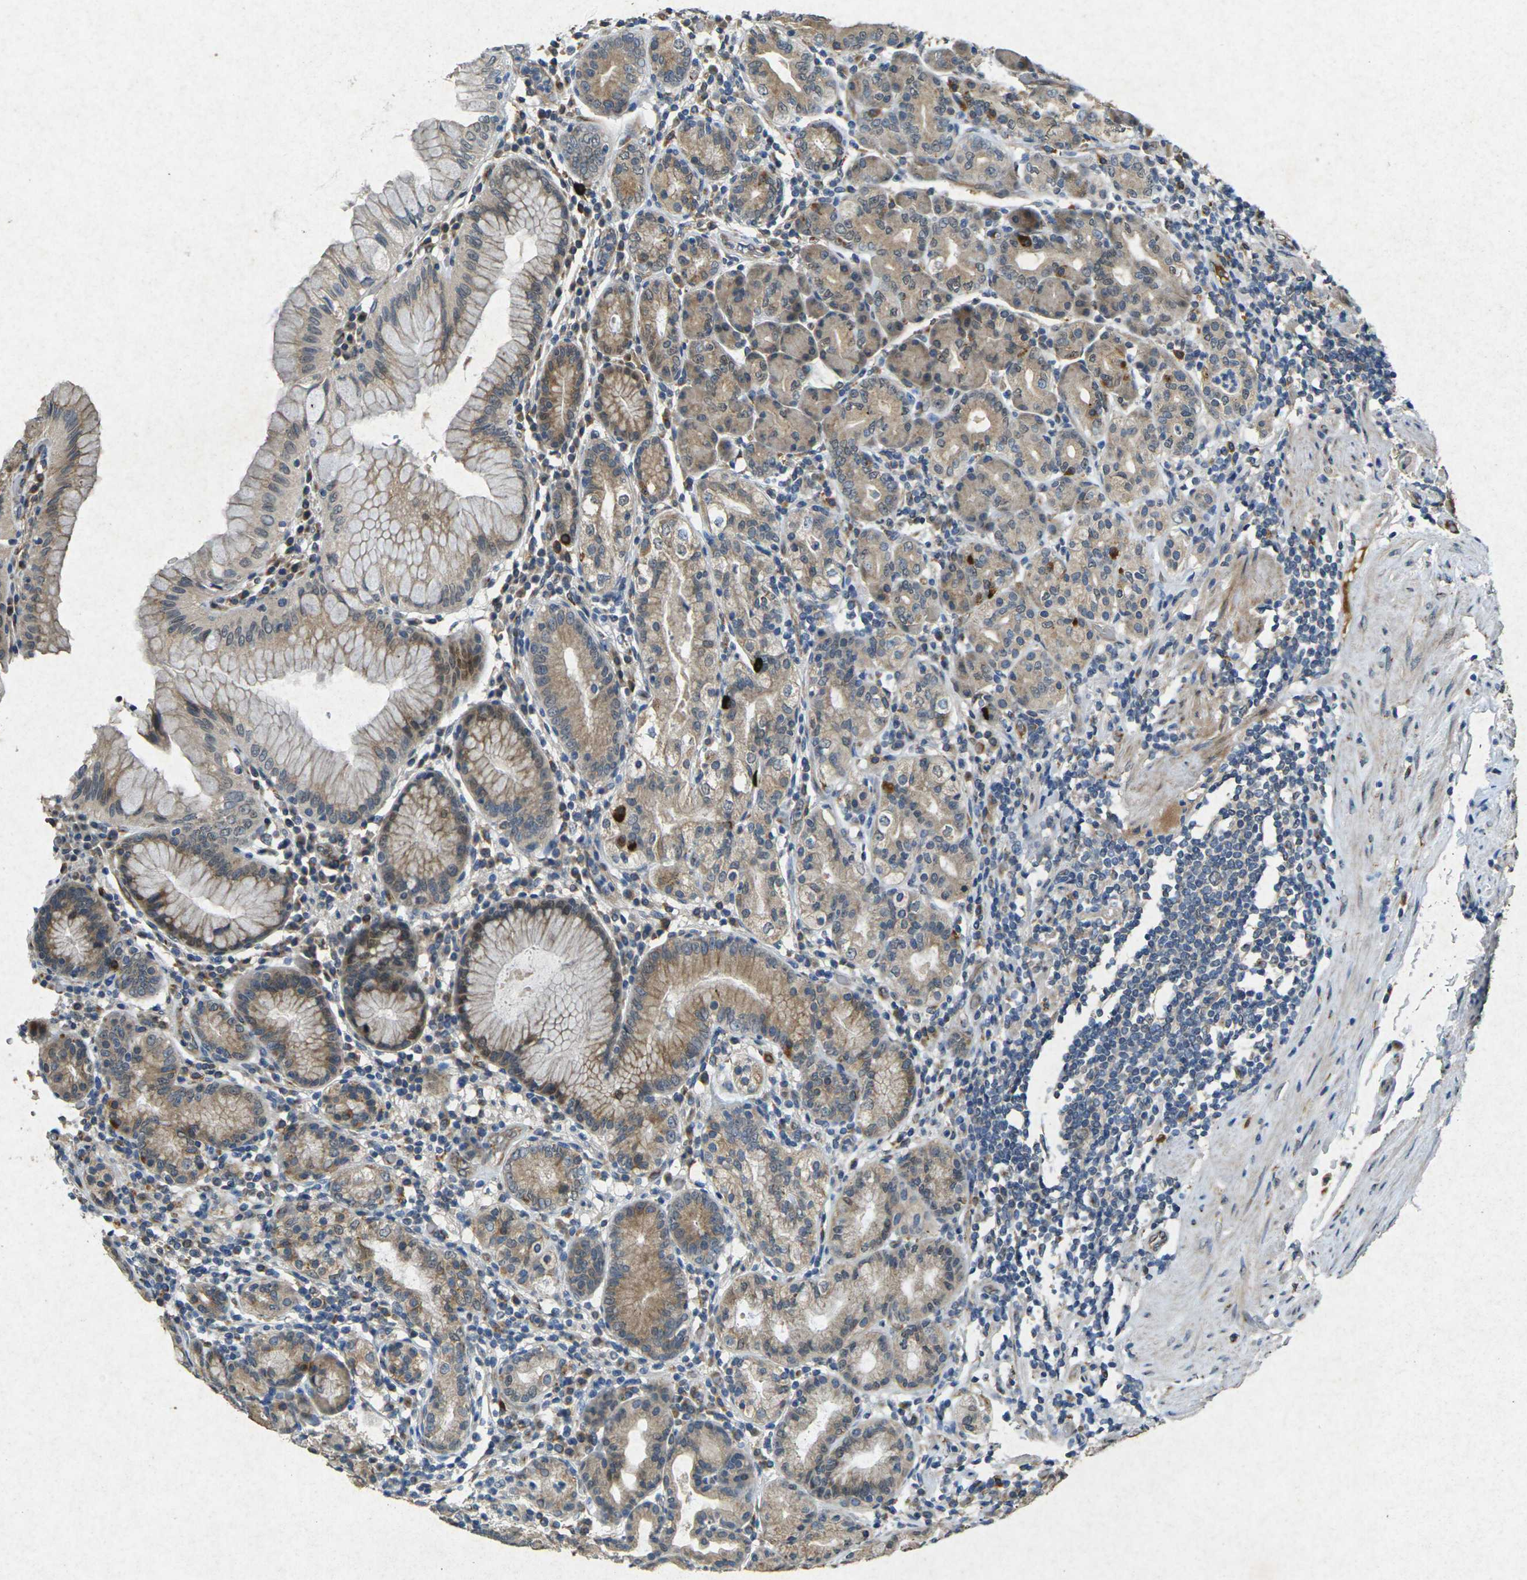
{"staining": {"intensity": "moderate", "quantity": "25%-75%", "location": "cytoplasmic/membranous"}, "tissue": "stomach", "cell_type": "Glandular cells", "image_type": "normal", "snomed": [{"axis": "morphology", "description": "Normal tissue, NOS"}, {"axis": "topography", "description": "Stomach, lower"}], "caption": "High-magnification brightfield microscopy of benign stomach stained with DAB (3,3'-diaminobenzidine) (brown) and counterstained with hematoxylin (blue). glandular cells exhibit moderate cytoplasmic/membranous staining is present in about25%-75% of cells. The staining is performed using DAB (3,3'-diaminobenzidine) brown chromogen to label protein expression. The nuclei are counter-stained blue using hematoxylin.", "gene": "RGMA", "patient": {"sex": "female", "age": 76}}